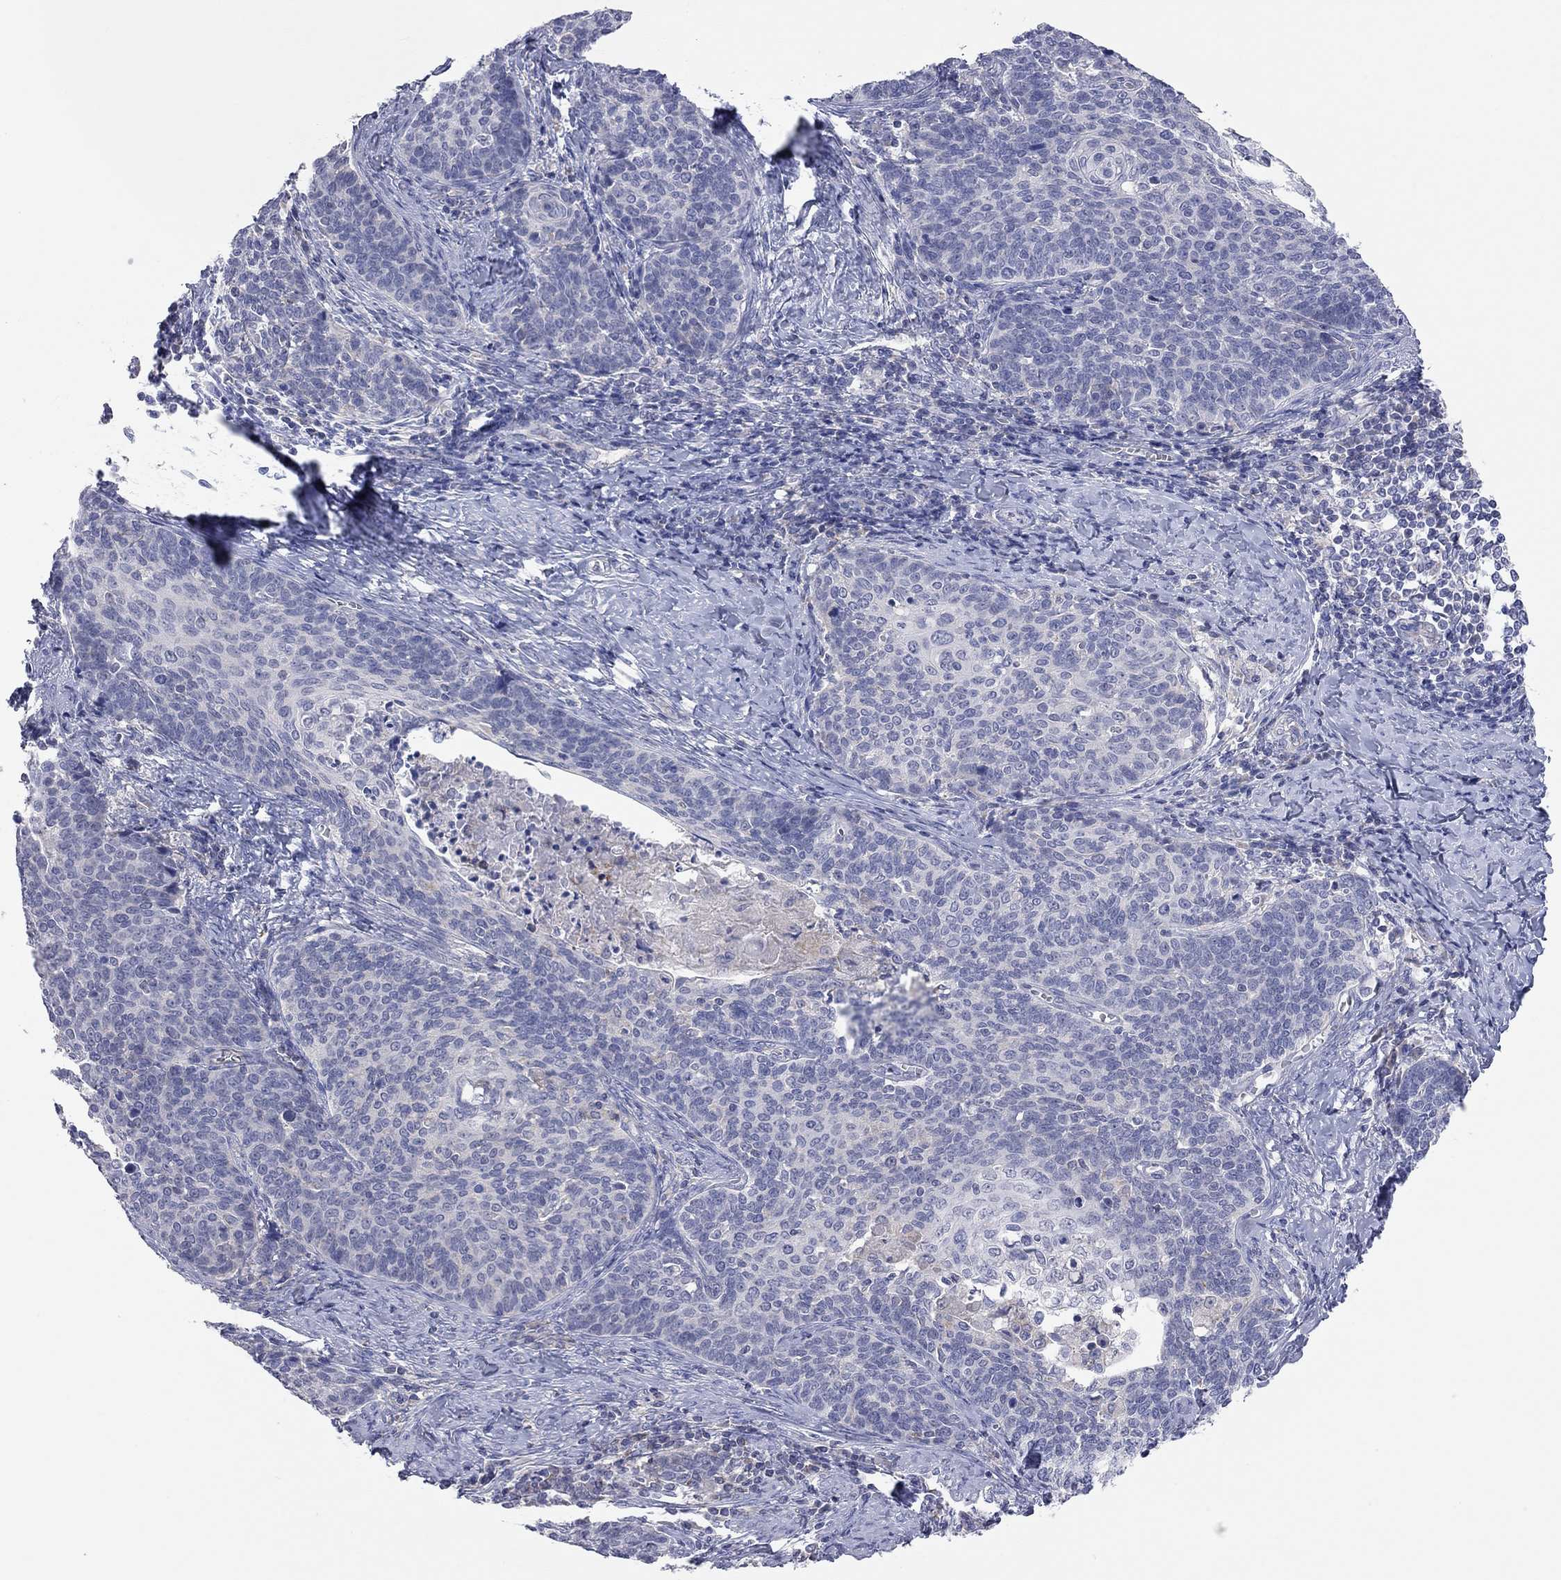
{"staining": {"intensity": "negative", "quantity": "none", "location": "none"}, "tissue": "cervical cancer", "cell_type": "Tumor cells", "image_type": "cancer", "snomed": [{"axis": "morphology", "description": "Normal tissue, NOS"}, {"axis": "morphology", "description": "Squamous cell carcinoma, NOS"}, {"axis": "topography", "description": "Cervix"}], "caption": "Immunohistochemistry (IHC) of human squamous cell carcinoma (cervical) reveals no expression in tumor cells. (Stains: DAB immunohistochemistry (IHC) with hematoxylin counter stain, Microscopy: brightfield microscopy at high magnification).", "gene": "KCNB1", "patient": {"sex": "female", "age": 39}}